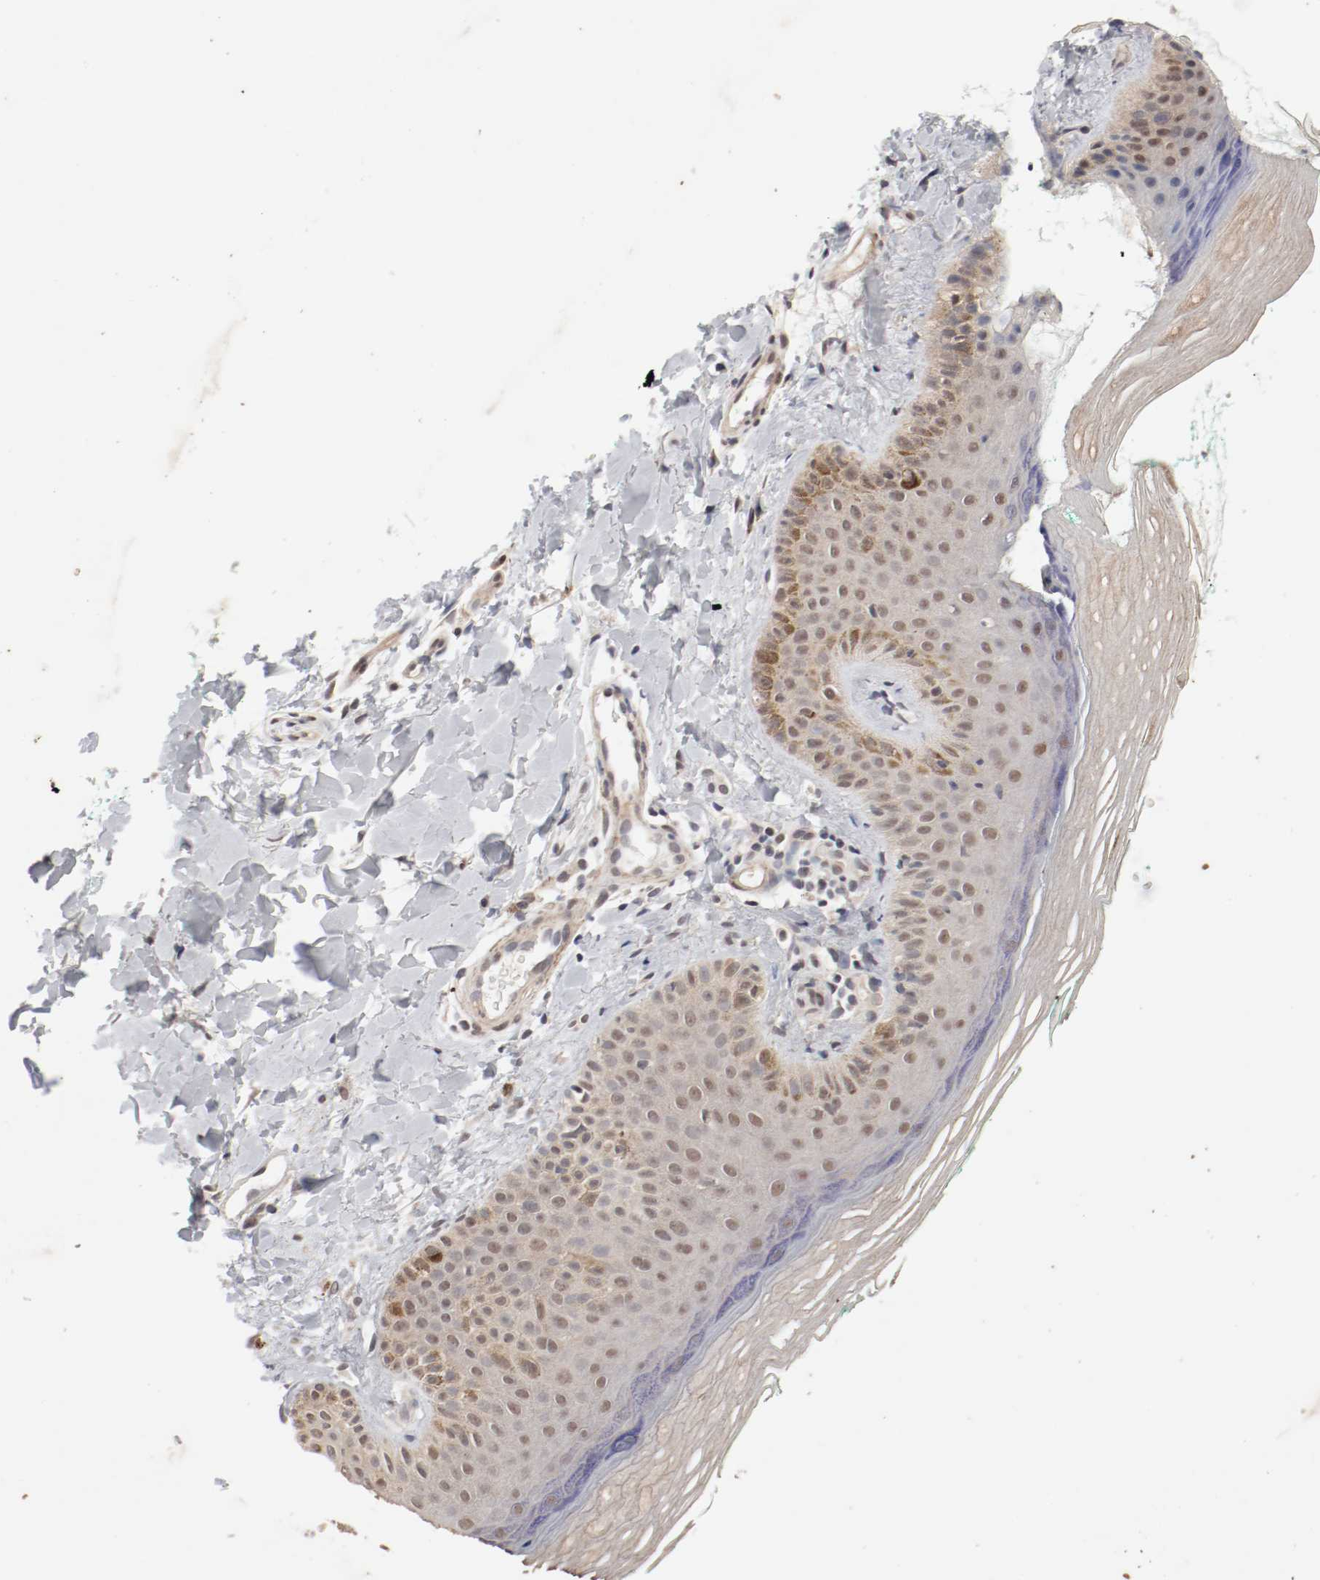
{"staining": {"intensity": "weak", "quantity": "25%-75%", "location": "cytoplasmic/membranous"}, "tissue": "skin", "cell_type": "Fibroblasts", "image_type": "normal", "snomed": [{"axis": "morphology", "description": "Normal tissue, NOS"}, {"axis": "topography", "description": "Skin"}], "caption": "The micrograph displays immunohistochemical staining of benign skin. There is weak cytoplasmic/membranous expression is appreciated in about 25%-75% of fibroblasts. (Stains: DAB (3,3'-diaminobenzidine) in brown, nuclei in blue, Microscopy: brightfield microscopy at high magnification).", "gene": "CSNK2B", "patient": {"sex": "male", "age": 26}}